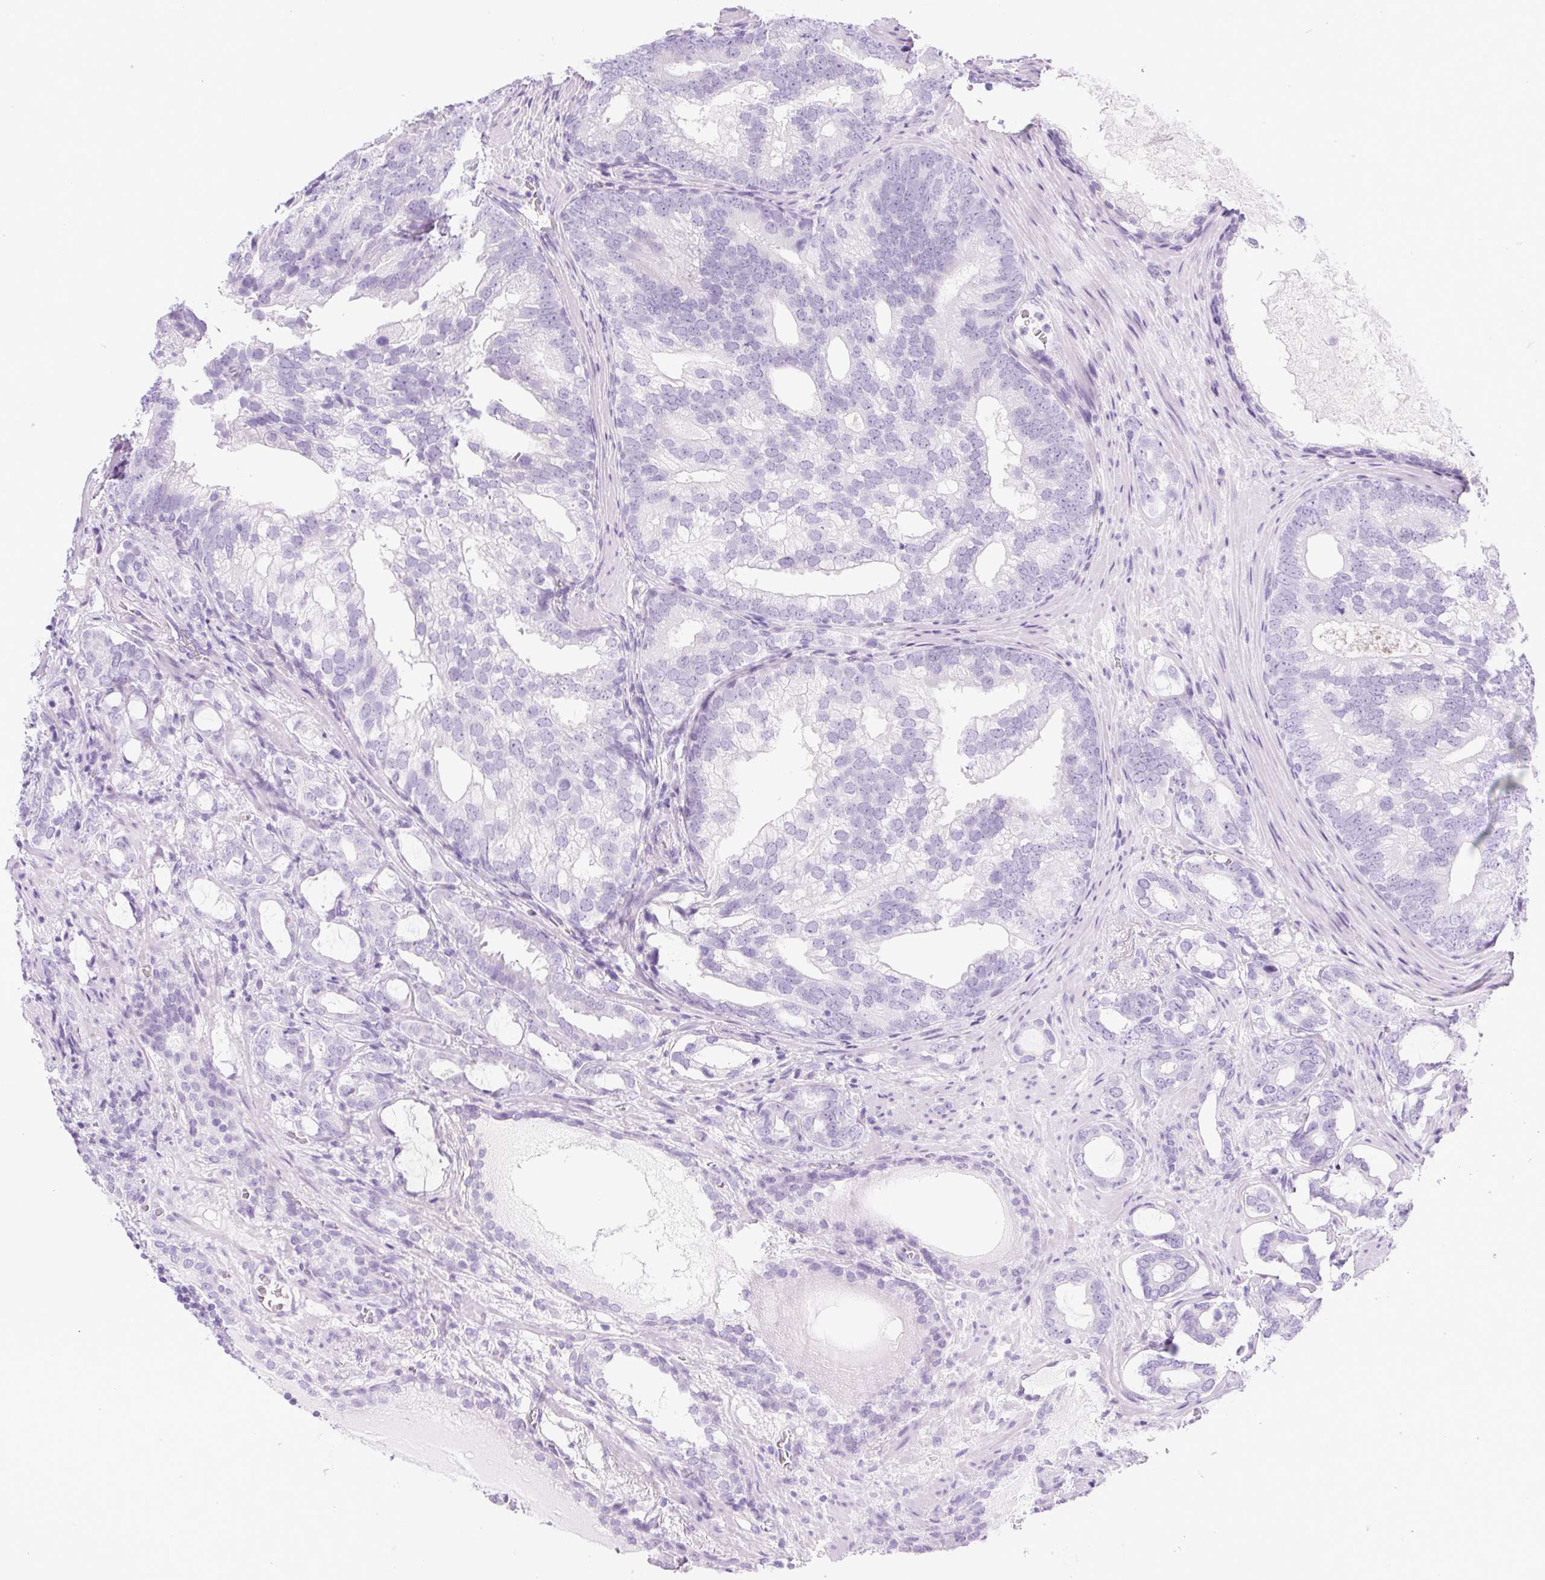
{"staining": {"intensity": "negative", "quantity": "none", "location": "none"}, "tissue": "prostate cancer", "cell_type": "Tumor cells", "image_type": "cancer", "snomed": [{"axis": "morphology", "description": "Adenocarcinoma, High grade"}, {"axis": "topography", "description": "Prostate"}], "caption": "An IHC micrograph of prostate cancer (high-grade adenocarcinoma) is shown. There is no staining in tumor cells of prostate cancer (high-grade adenocarcinoma).", "gene": "SPACA5B", "patient": {"sex": "male", "age": 75}}